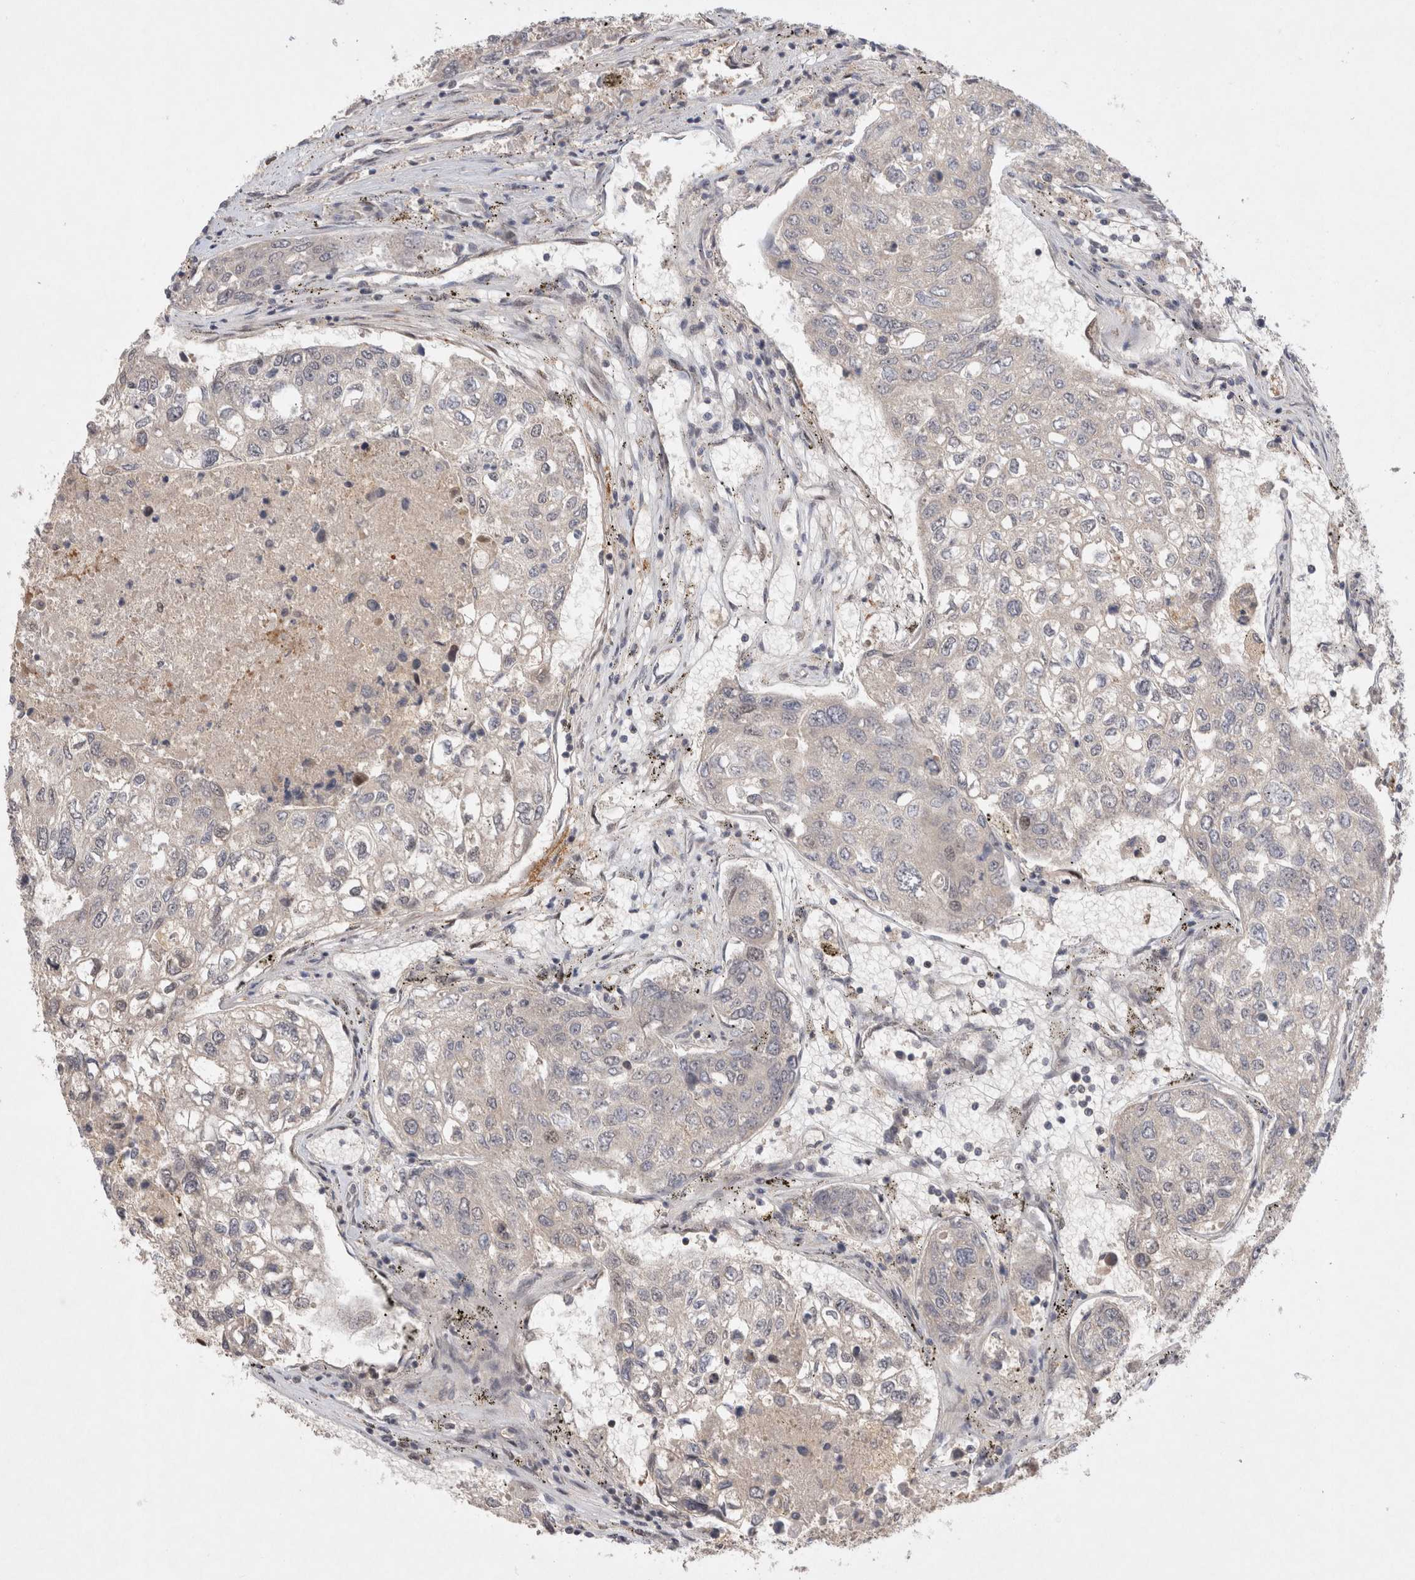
{"staining": {"intensity": "negative", "quantity": "none", "location": "none"}, "tissue": "urothelial cancer", "cell_type": "Tumor cells", "image_type": "cancer", "snomed": [{"axis": "morphology", "description": "Urothelial carcinoma, High grade"}, {"axis": "topography", "description": "Lymph node"}, {"axis": "topography", "description": "Urinary bladder"}], "caption": "Immunohistochemical staining of human urothelial carcinoma (high-grade) demonstrates no significant expression in tumor cells.", "gene": "HTT", "patient": {"sex": "male", "age": 51}}